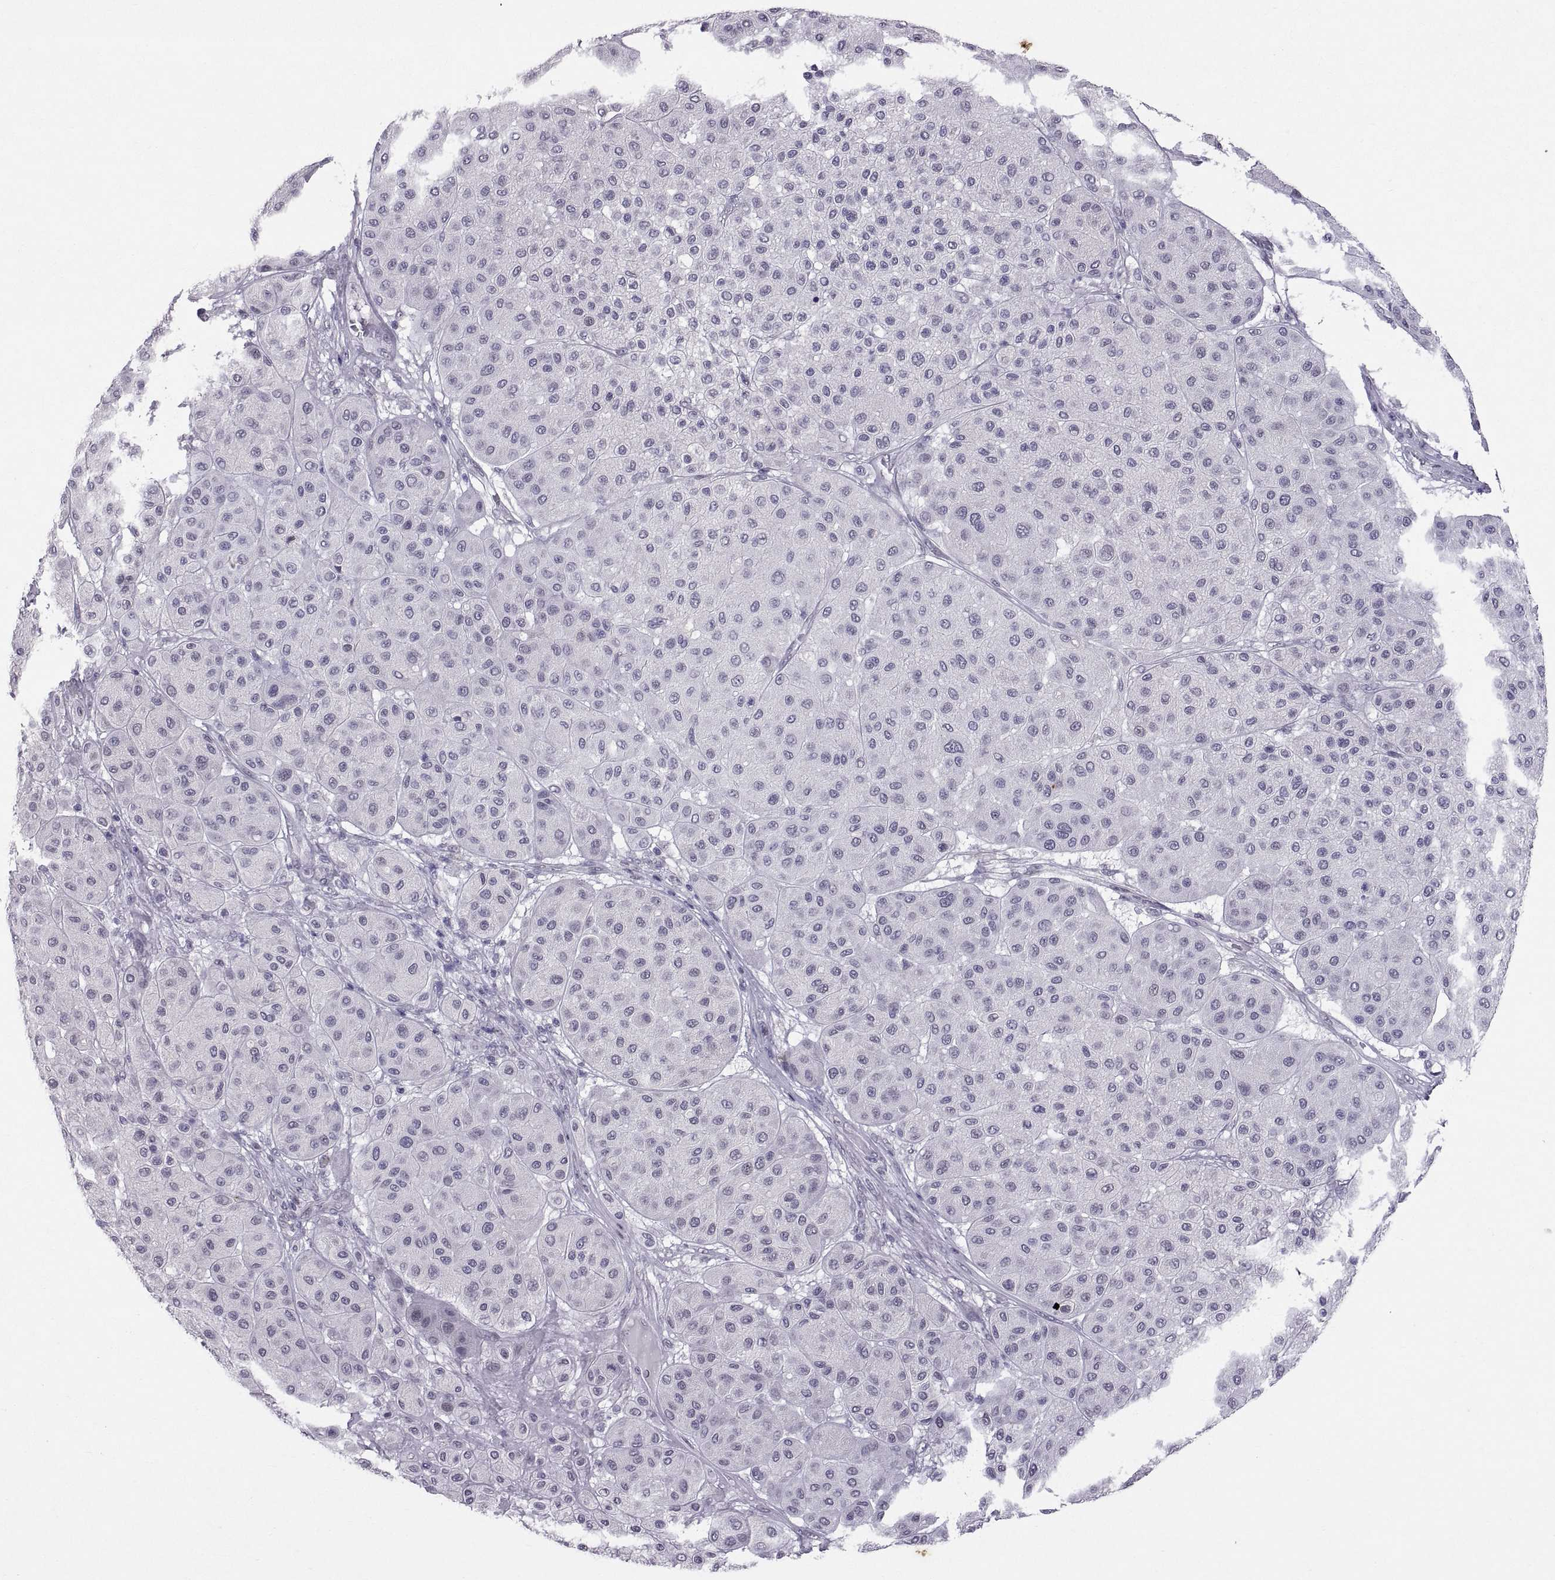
{"staining": {"intensity": "negative", "quantity": "none", "location": "none"}, "tissue": "melanoma", "cell_type": "Tumor cells", "image_type": "cancer", "snomed": [{"axis": "morphology", "description": "Malignant melanoma, Metastatic site"}, {"axis": "topography", "description": "Smooth muscle"}], "caption": "This is a image of immunohistochemistry (IHC) staining of melanoma, which shows no staining in tumor cells.", "gene": "KRT77", "patient": {"sex": "male", "age": 41}}